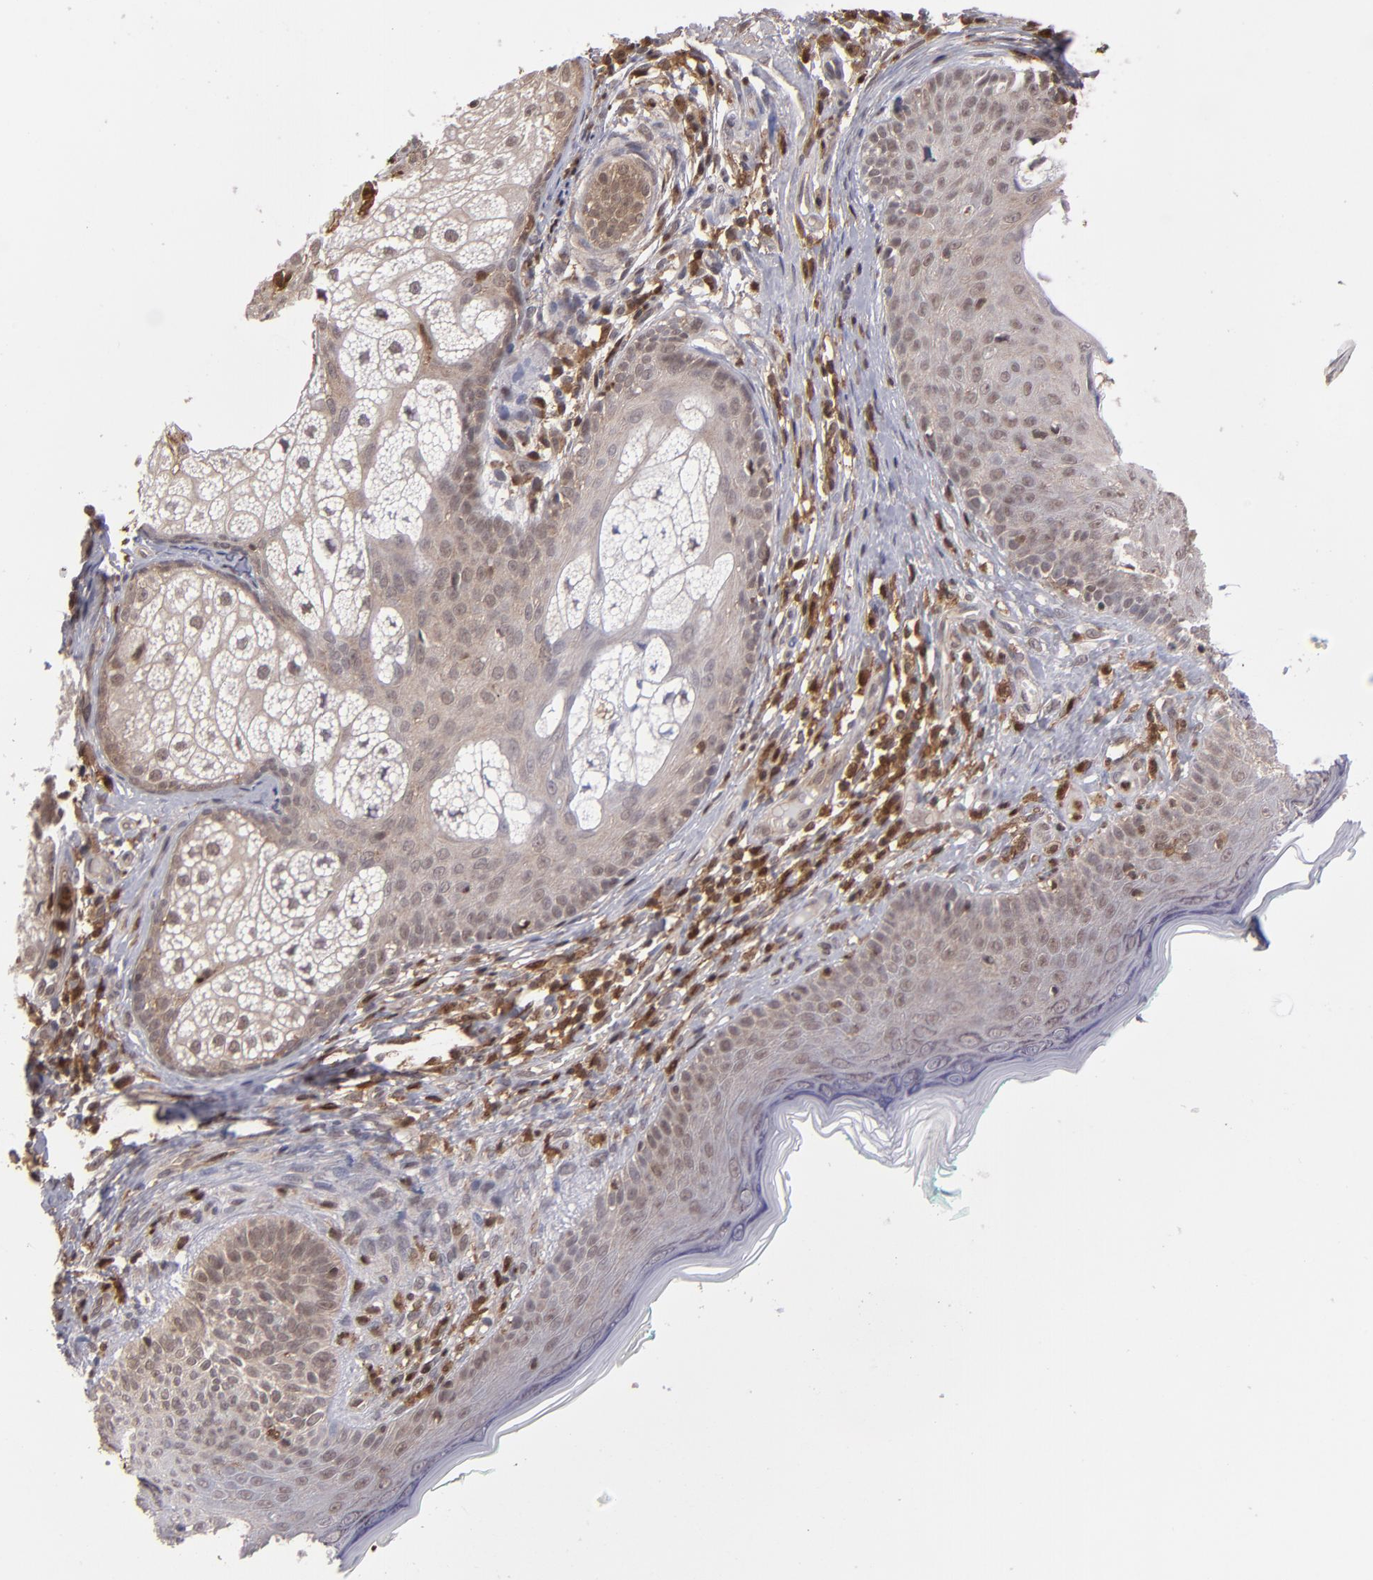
{"staining": {"intensity": "weak", "quantity": ">75%", "location": "cytoplasmic/membranous,nuclear"}, "tissue": "skin cancer", "cell_type": "Tumor cells", "image_type": "cancer", "snomed": [{"axis": "morphology", "description": "Normal tissue, NOS"}, {"axis": "morphology", "description": "Basal cell carcinoma"}, {"axis": "topography", "description": "Skin"}], "caption": "Basal cell carcinoma (skin) stained with a protein marker shows weak staining in tumor cells.", "gene": "GRB2", "patient": {"sex": "male", "age": 76}}